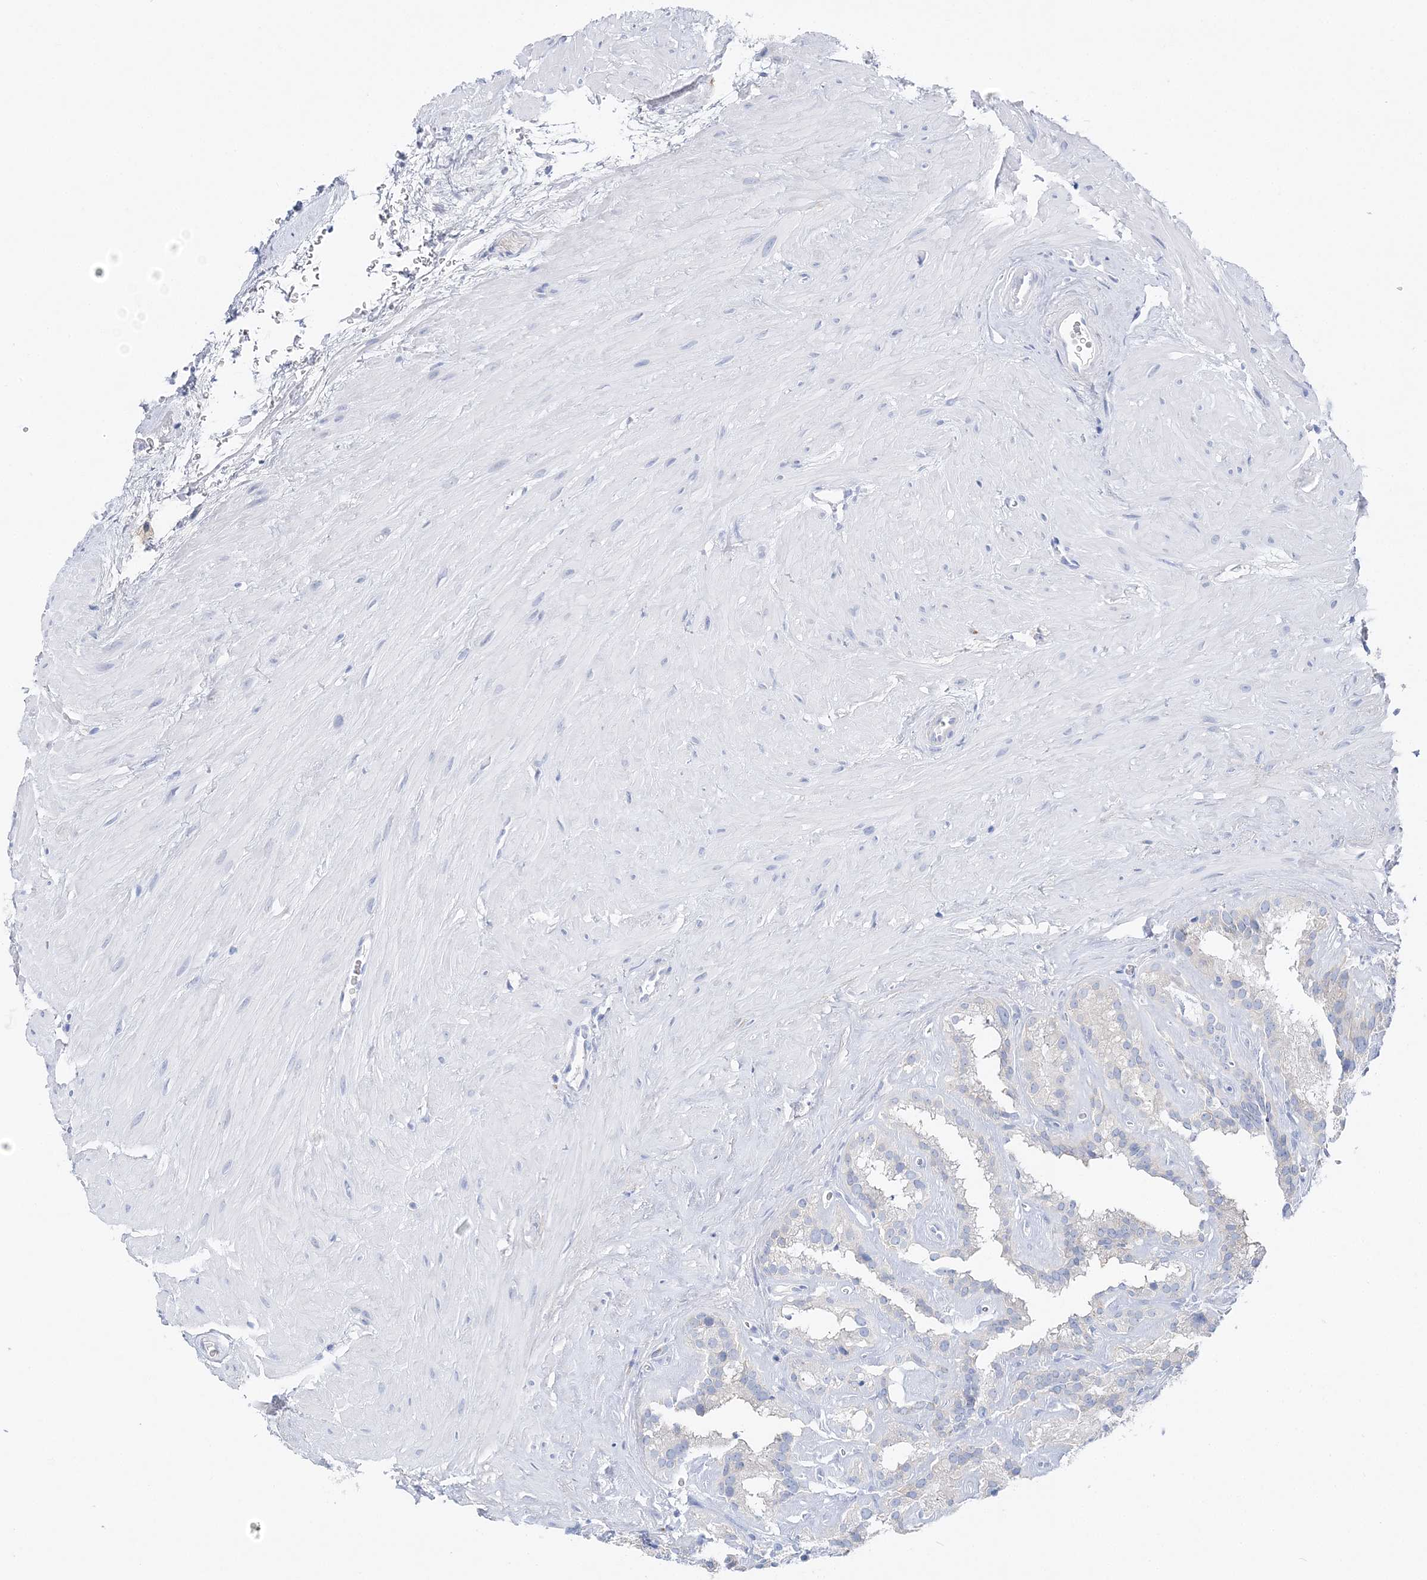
{"staining": {"intensity": "negative", "quantity": "none", "location": "none"}, "tissue": "seminal vesicle", "cell_type": "Glandular cells", "image_type": "normal", "snomed": [{"axis": "morphology", "description": "Normal tissue, NOS"}, {"axis": "topography", "description": "Prostate"}, {"axis": "topography", "description": "Seminal veicle"}], "caption": "Immunohistochemistry (IHC) micrograph of unremarkable seminal vesicle stained for a protein (brown), which exhibits no positivity in glandular cells. (DAB immunohistochemistry with hematoxylin counter stain).", "gene": "SLC5A6", "patient": {"sex": "male", "age": 59}}